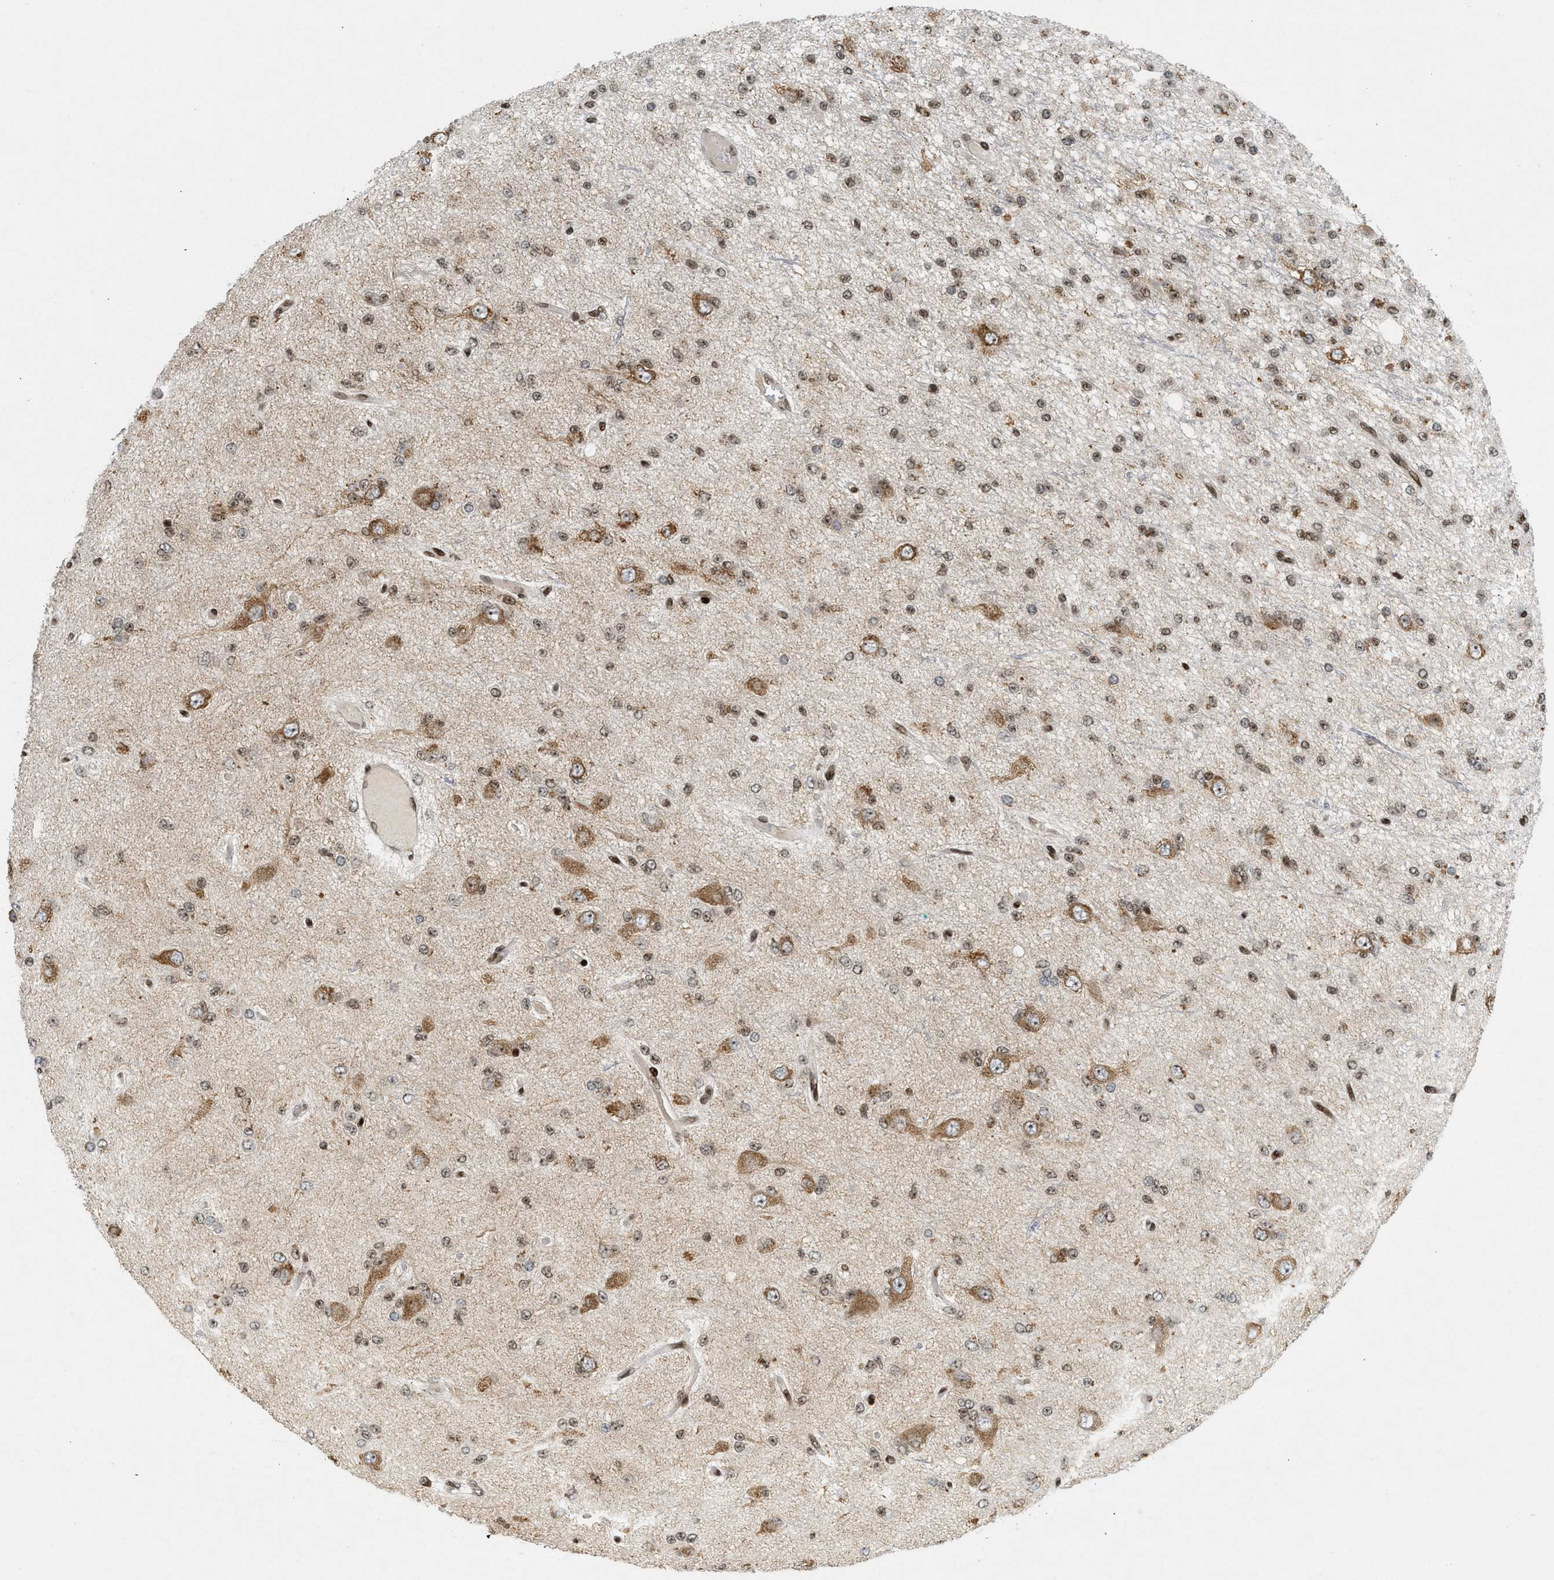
{"staining": {"intensity": "moderate", "quantity": "25%-75%", "location": "nuclear"}, "tissue": "glioma", "cell_type": "Tumor cells", "image_type": "cancer", "snomed": [{"axis": "morphology", "description": "Glioma, malignant, Low grade"}, {"axis": "topography", "description": "Brain"}], "caption": "Protein expression analysis of human low-grade glioma (malignant) reveals moderate nuclear staining in approximately 25%-75% of tumor cells.", "gene": "ZNF22", "patient": {"sex": "male", "age": 38}}